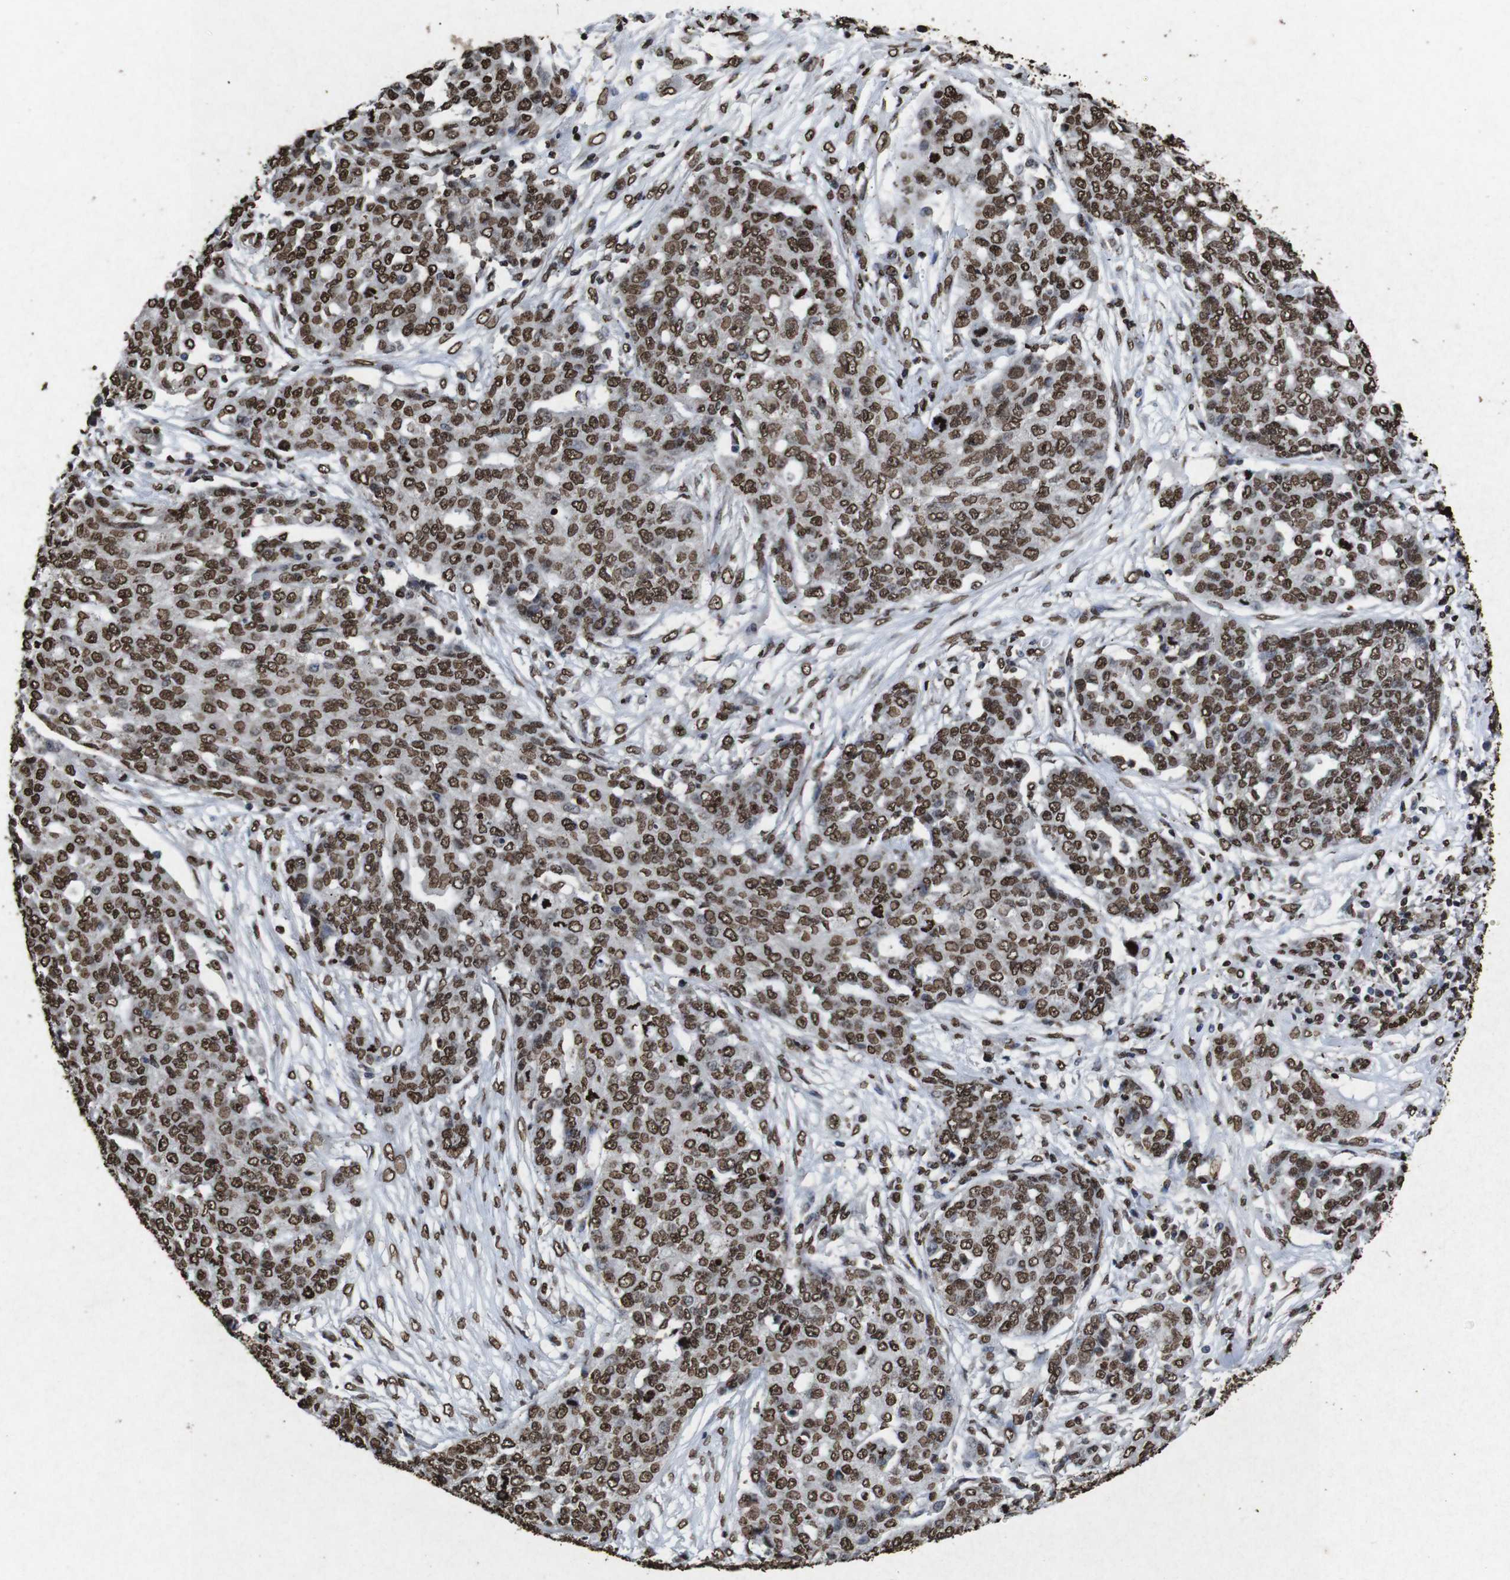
{"staining": {"intensity": "strong", "quantity": ">75%", "location": "nuclear"}, "tissue": "ovarian cancer", "cell_type": "Tumor cells", "image_type": "cancer", "snomed": [{"axis": "morphology", "description": "Cystadenocarcinoma, serous, NOS"}, {"axis": "topography", "description": "Soft tissue"}, {"axis": "topography", "description": "Ovary"}], "caption": "Immunohistochemical staining of ovarian serous cystadenocarcinoma reveals high levels of strong nuclear staining in about >75% of tumor cells. (DAB (3,3'-diaminobenzidine) = brown stain, brightfield microscopy at high magnification).", "gene": "MDM2", "patient": {"sex": "female", "age": 57}}